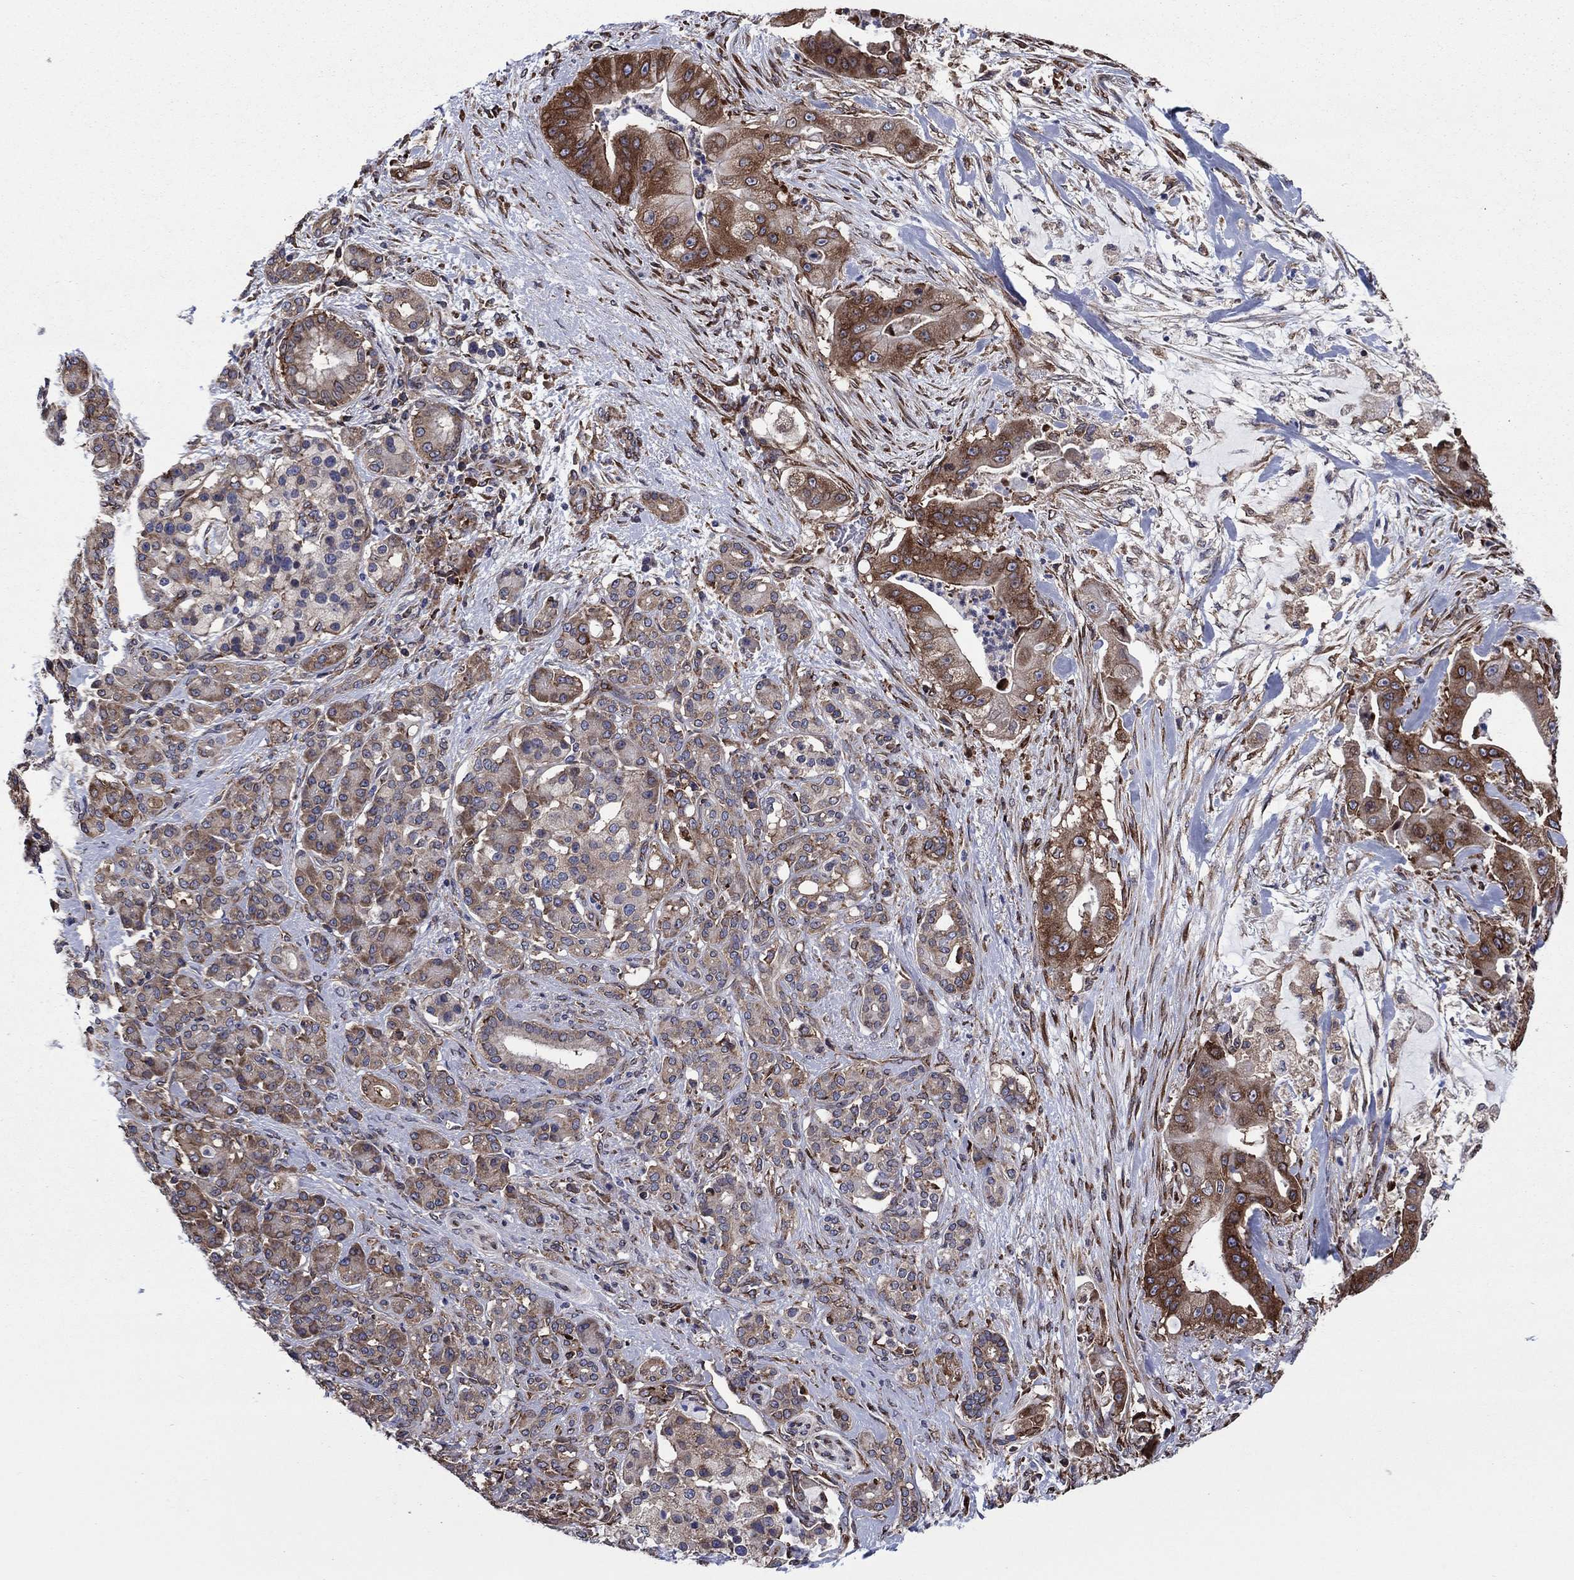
{"staining": {"intensity": "strong", "quantity": "<25%", "location": "cytoplasmic/membranous"}, "tissue": "pancreatic cancer", "cell_type": "Tumor cells", "image_type": "cancer", "snomed": [{"axis": "morphology", "description": "Normal tissue, NOS"}, {"axis": "morphology", "description": "Inflammation, NOS"}, {"axis": "morphology", "description": "Adenocarcinoma, NOS"}, {"axis": "topography", "description": "Pancreas"}], "caption": "Immunohistochemistry histopathology image of human pancreatic cancer stained for a protein (brown), which exhibits medium levels of strong cytoplasmic/membranous staining in approximately <25% of tumor cells.", "gene": "YBX1", "patient": {"sex": "male", "age": 57}}